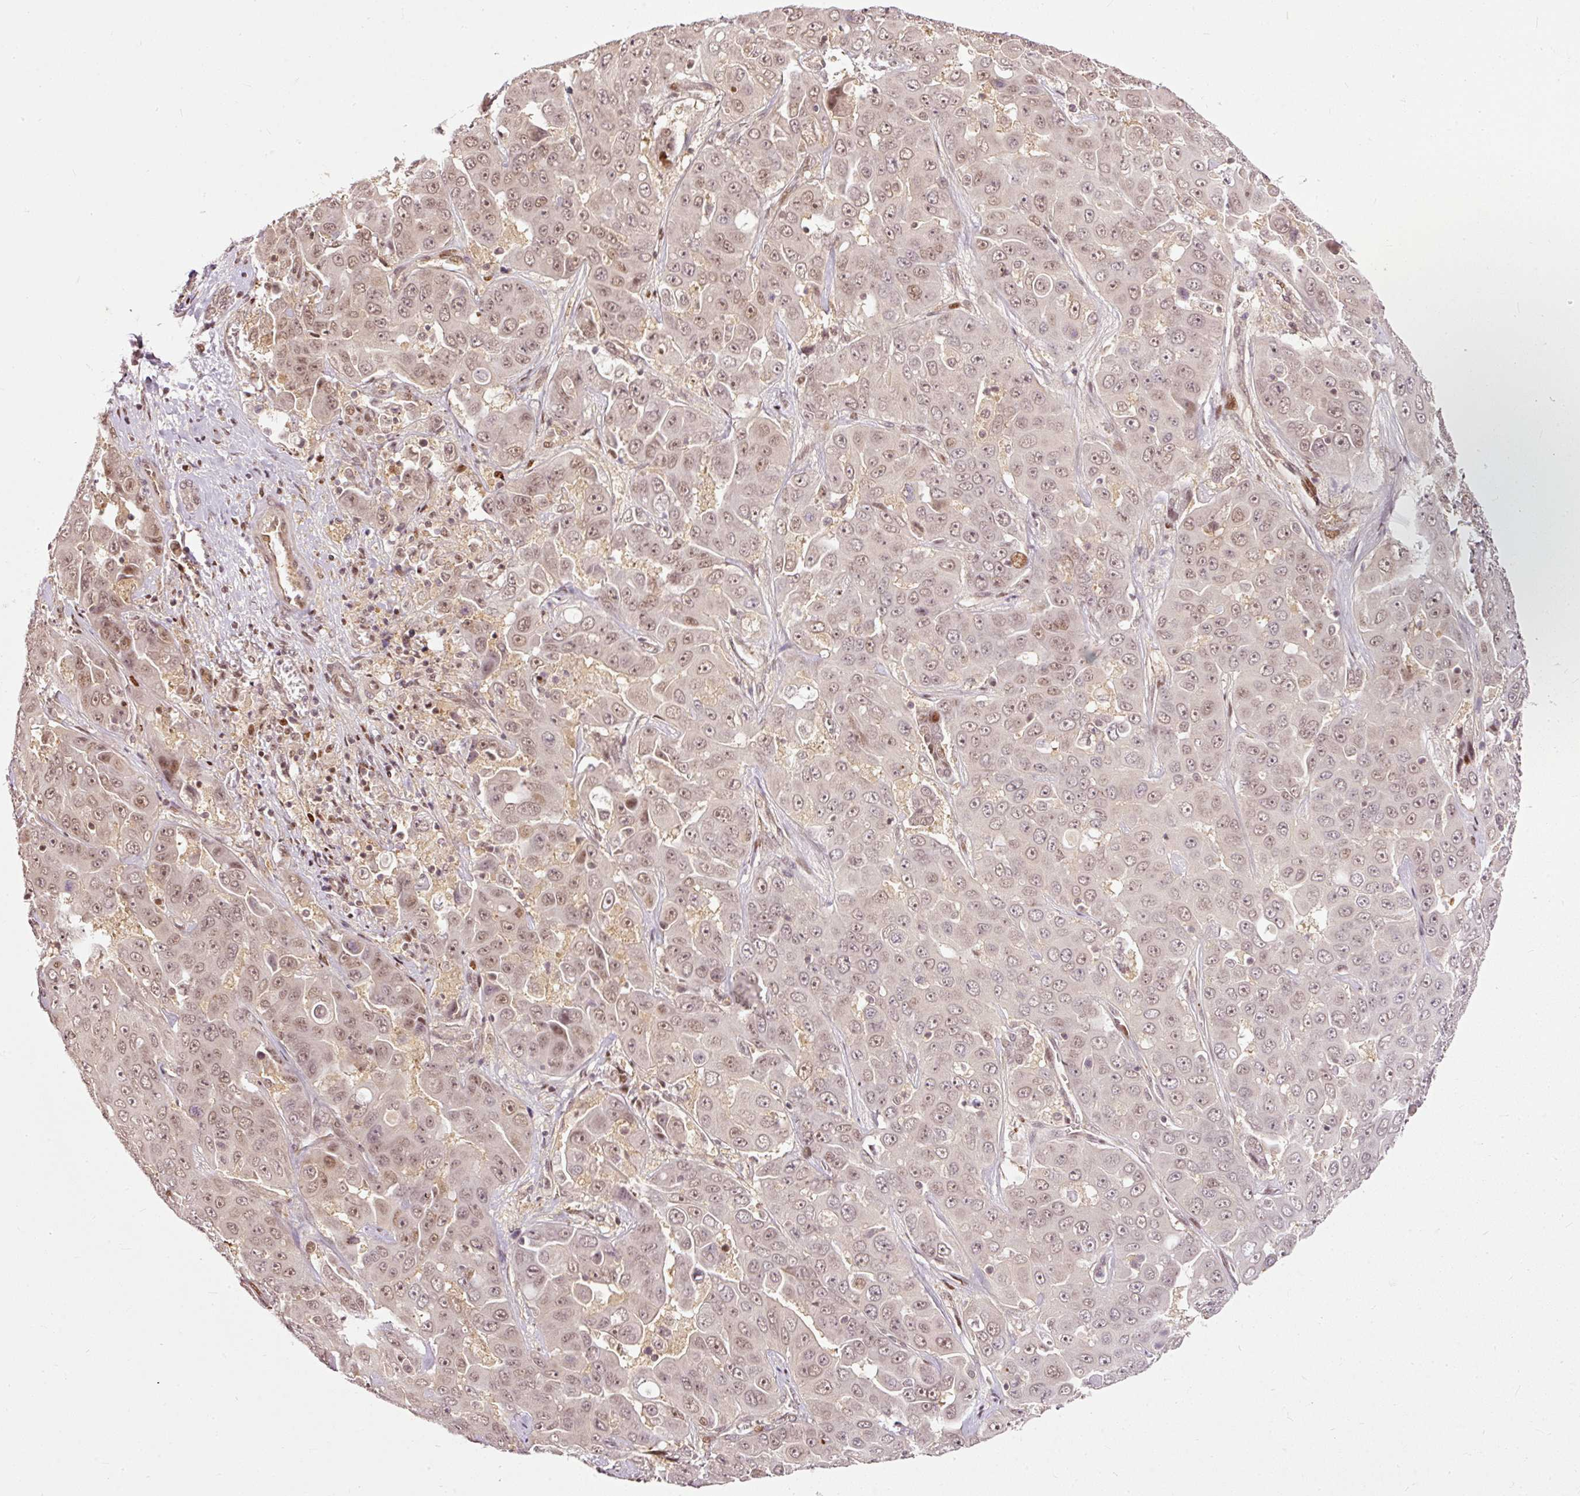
{"staining": {"intensity": "moderate", "quantity": "25%-75%", "location": "nuclear"}, "tissue": "liver cancer", "cell_type": "Tumor cells", "image_type": "cancer", "snomed": [{"axis": "morphology", "description": "Cholangiocarcinoma"}, {"axis": "topography", "description": "Liver"}], "caption": "Cholangiocarcinoma (liver) stained with DAB immunohistochemistry exhibits medium levels of moderate nuclear positivity in about 25%-75% of tumor cells.", "gene": "ZNF778", "patient": {"sex": "female", "age": 52}}